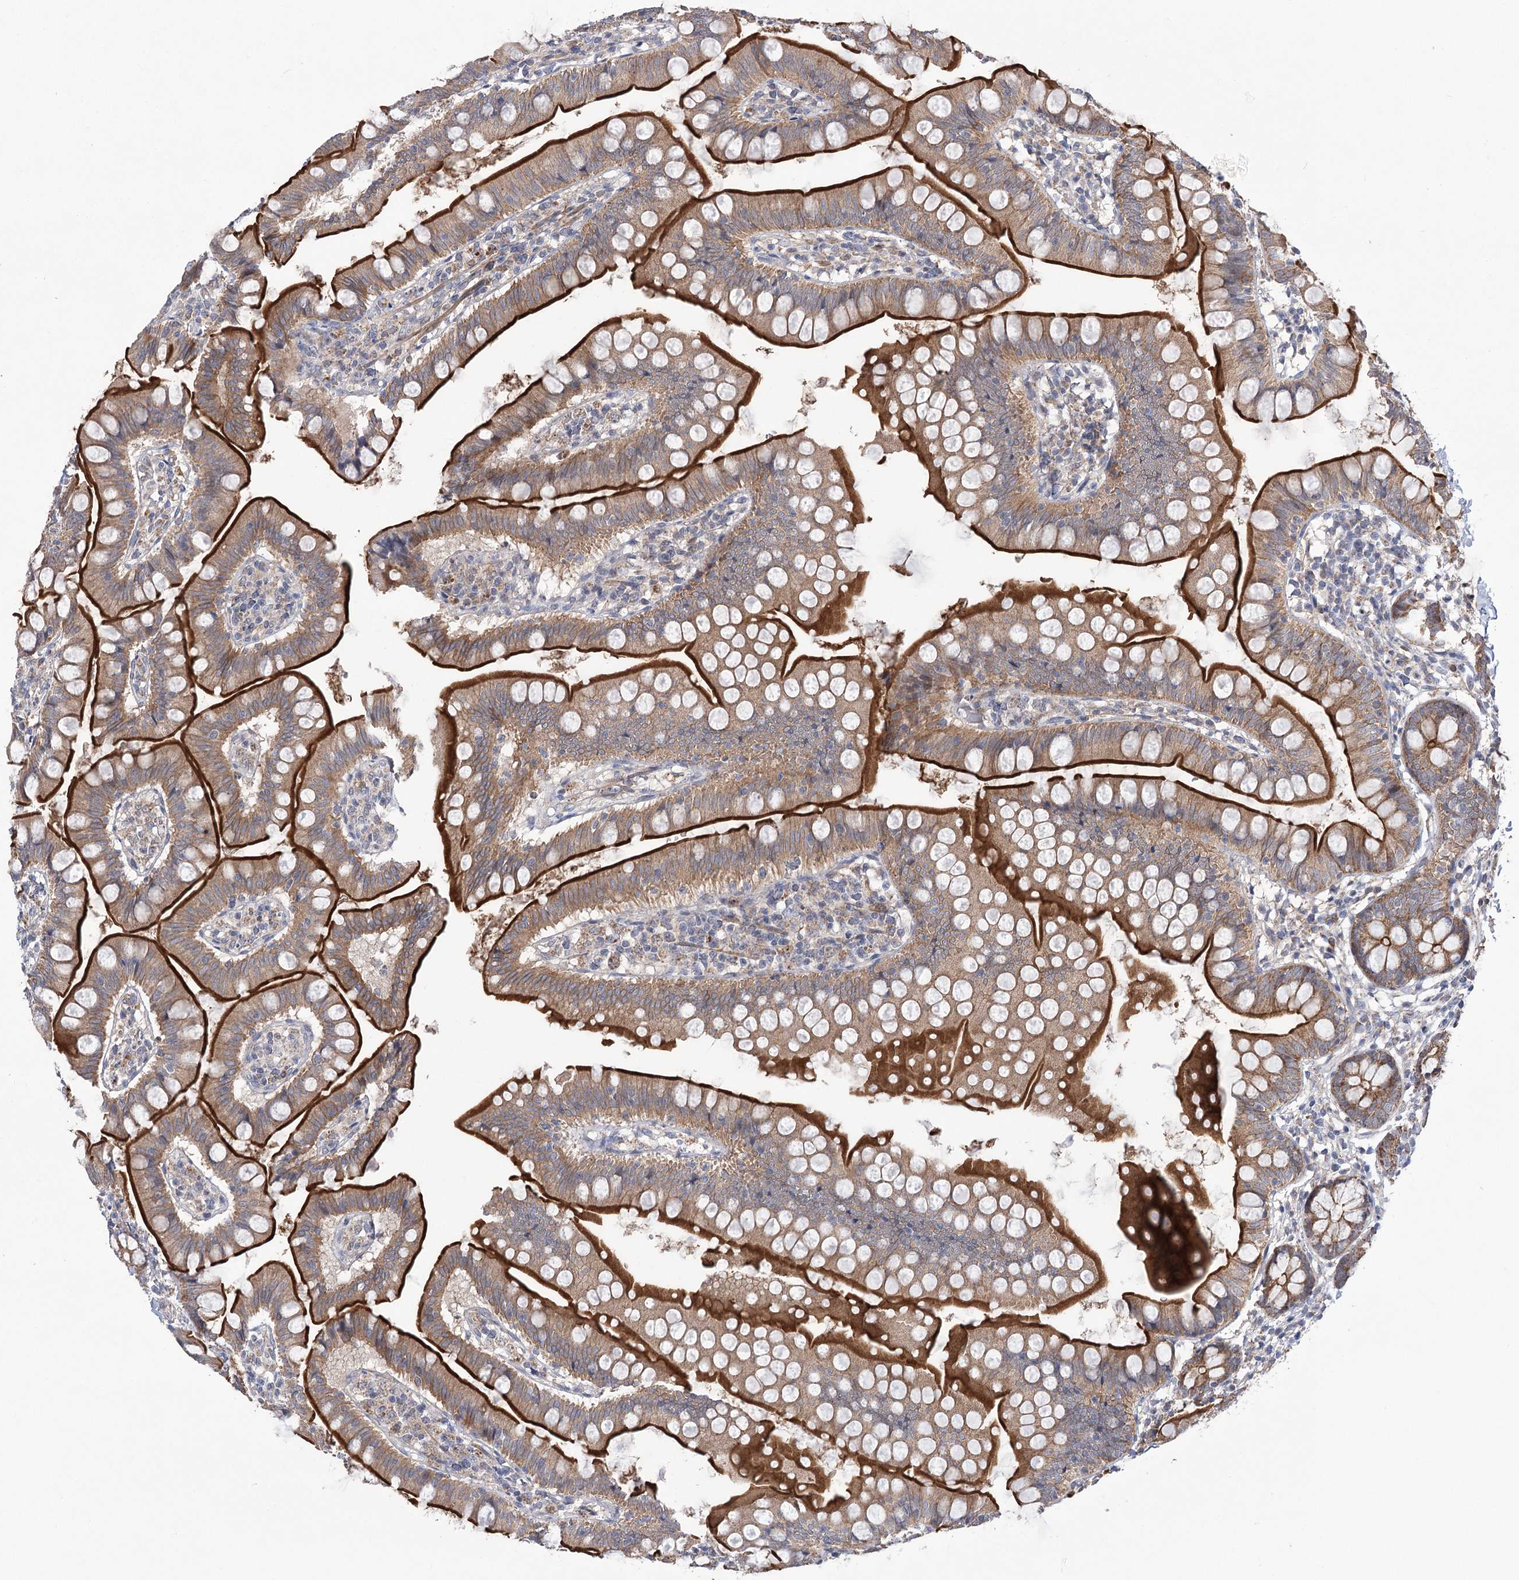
{"staining": {"intensity": "strong", "quantity": ">75%", "location": "cytoplasmic/membranous"}, "tissue": "small intestine", "cell_type": "Glandular cells", "image_type": "normal", "snomed": [{"axis": "morphology", "description": "Normal tissue, NOS"}, {"axis": "topography", "description": "Small intestine"}], "caption": "Unremarkable small intestine demonstrates strong cytoplasmic/membranous expression in approximately >75% of glandular cells.", "gene": "ECHDC3", "patient": {"sex": "male", "age": 7}}